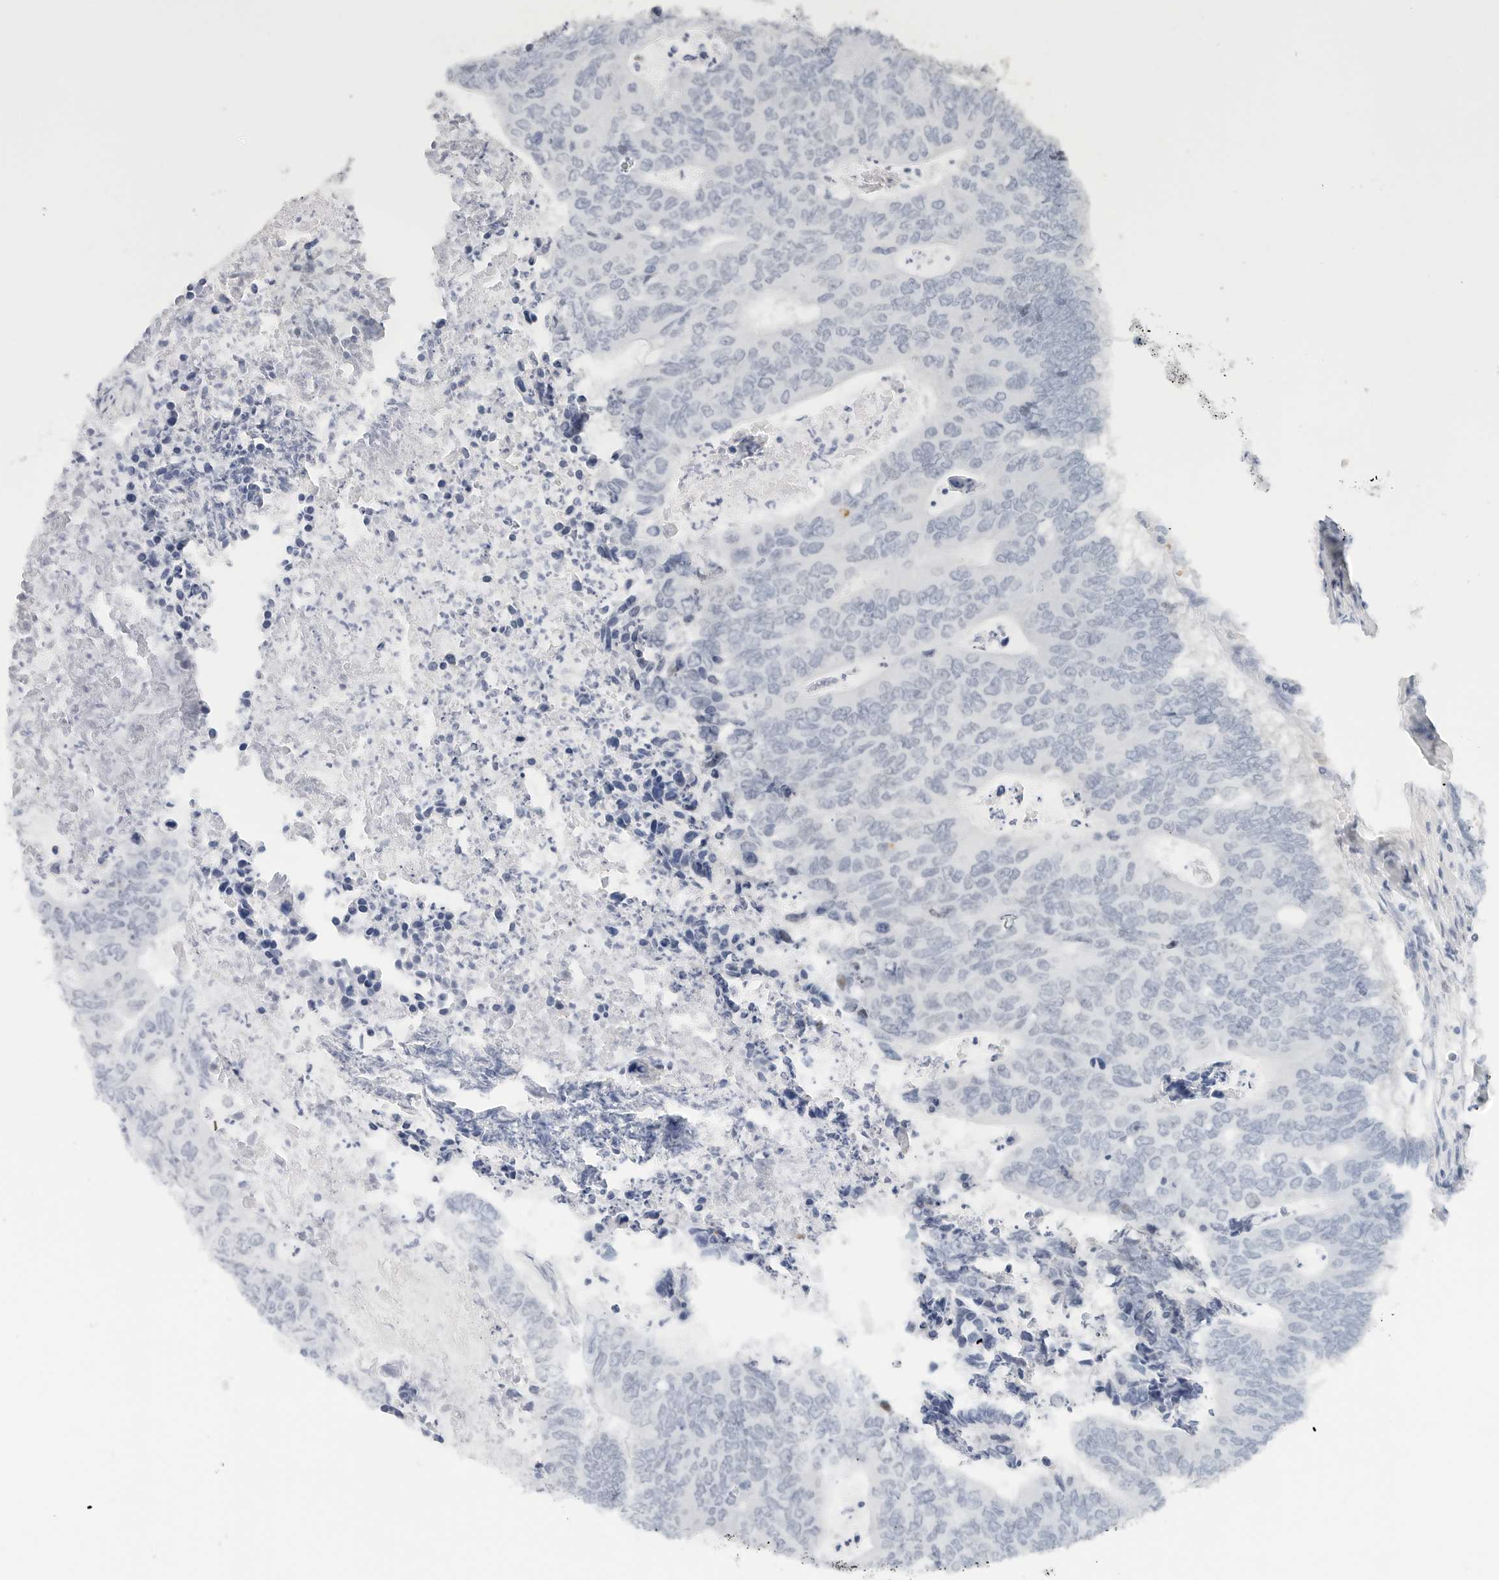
{"staining": {"intensity": "negative", "quantity": "none", "location": "none"}, "tissue": "colorectal cancer", "cell_type": "Tumor cells", "image_type": "cancer", "snomed": [{"axis": "morphology", "description": "Adenocarcinoma, NOS"}, {"axis": "topography", "description": "Colon"}], "caption": "Tumor cells show no significant protein expression in colorectal adenocarcinoma.", "gene": "NTMT2", "patient": {"sex": "male", "age": 87}}